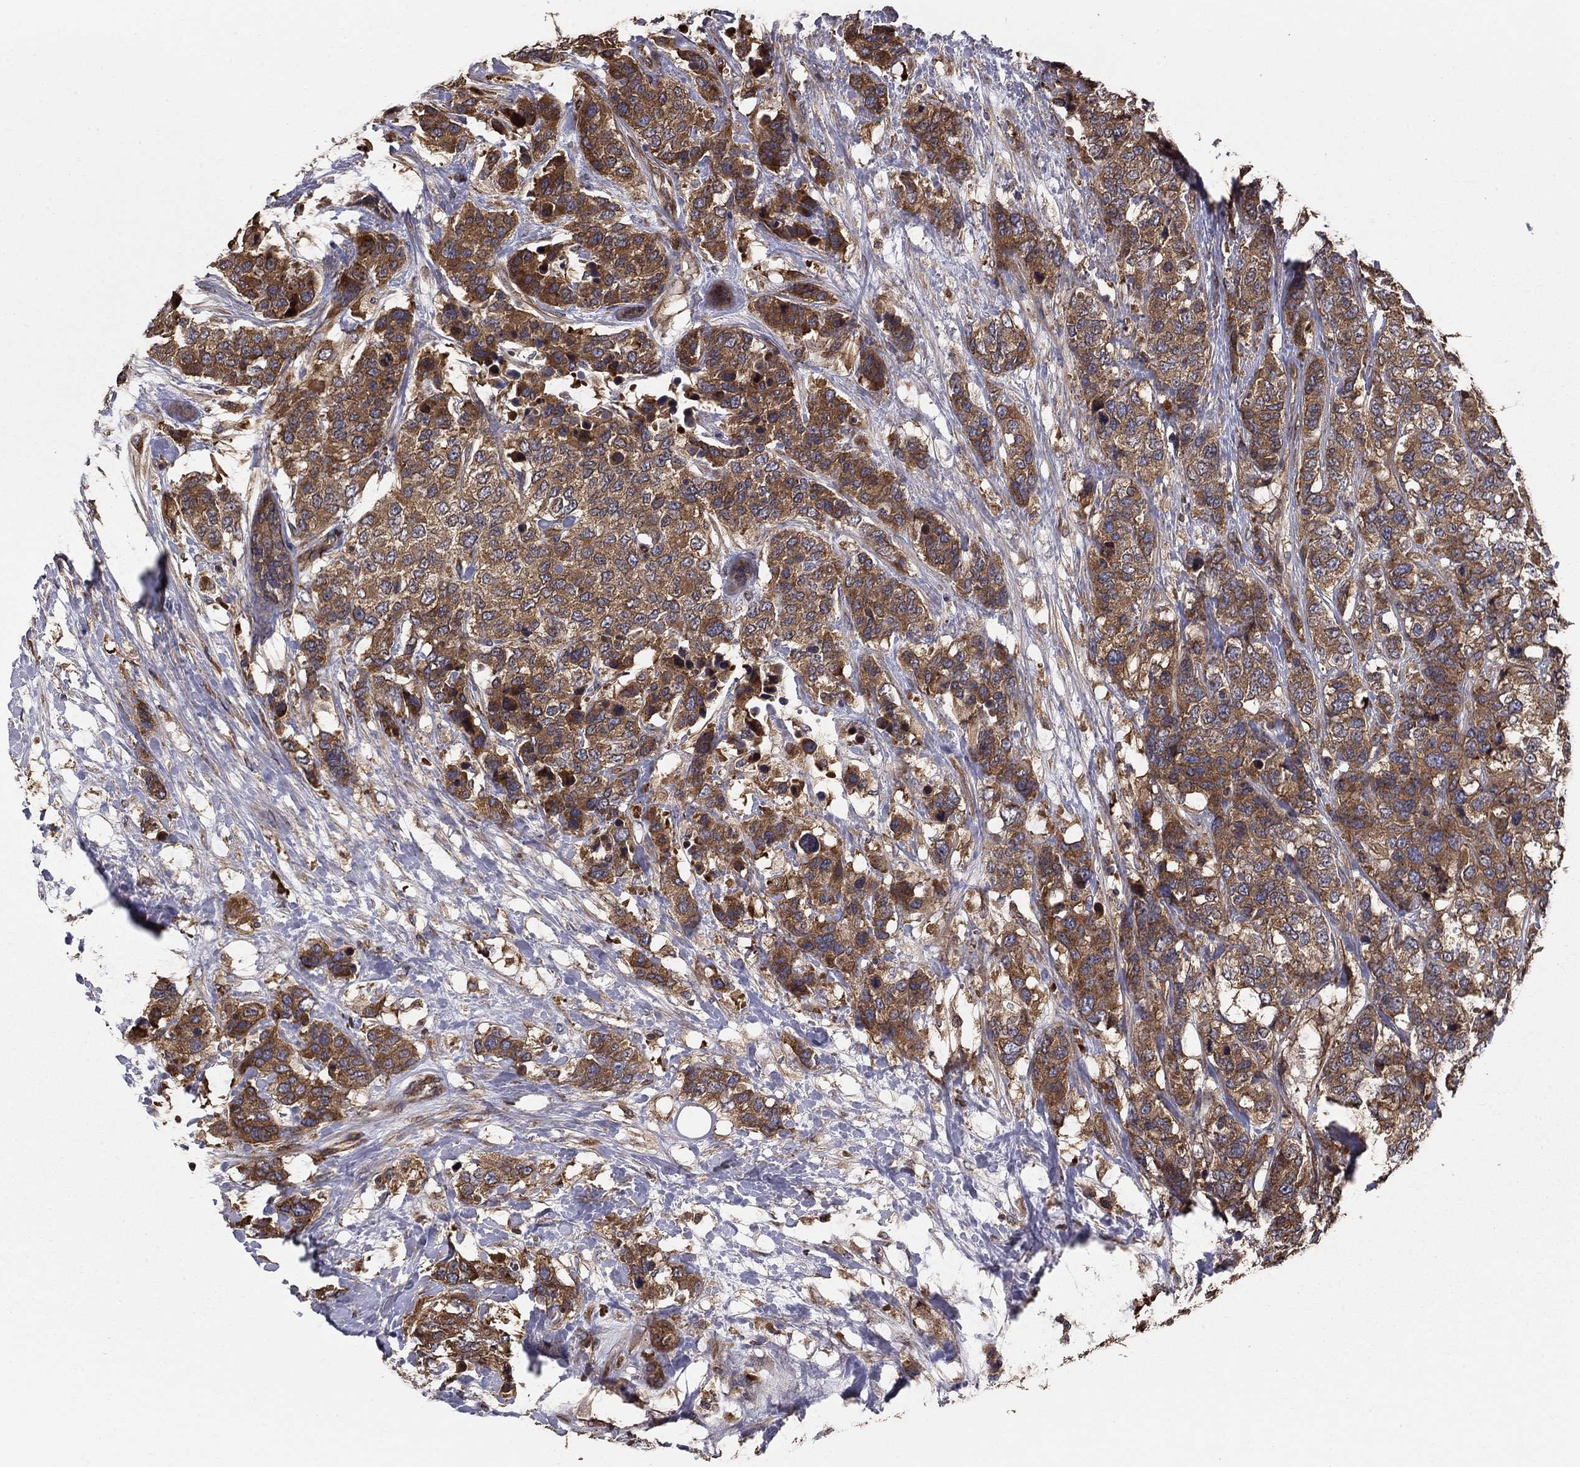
{"staining": {"intensity": "strong", "quantity": "25%-75%", "location": "cytoplasmic/membranous"}, "tissue": "breast cancer", "cell_type": "Tumor cells", "image_type": "cancer", "snomed": [{"axis": "morphology", "description": "Lobular carcinoma"}, {"axis": "topography", "description": "Breast"}], "caption": "Immunohistochemical staining of breast lobular carcinoma exhibits high levels of strong cytoplasmic/membranous protein staining in approximately 25%-75% of tumor cells.", "gene": "BABAM2", "patient": {"sex": "female", "age": 59}}